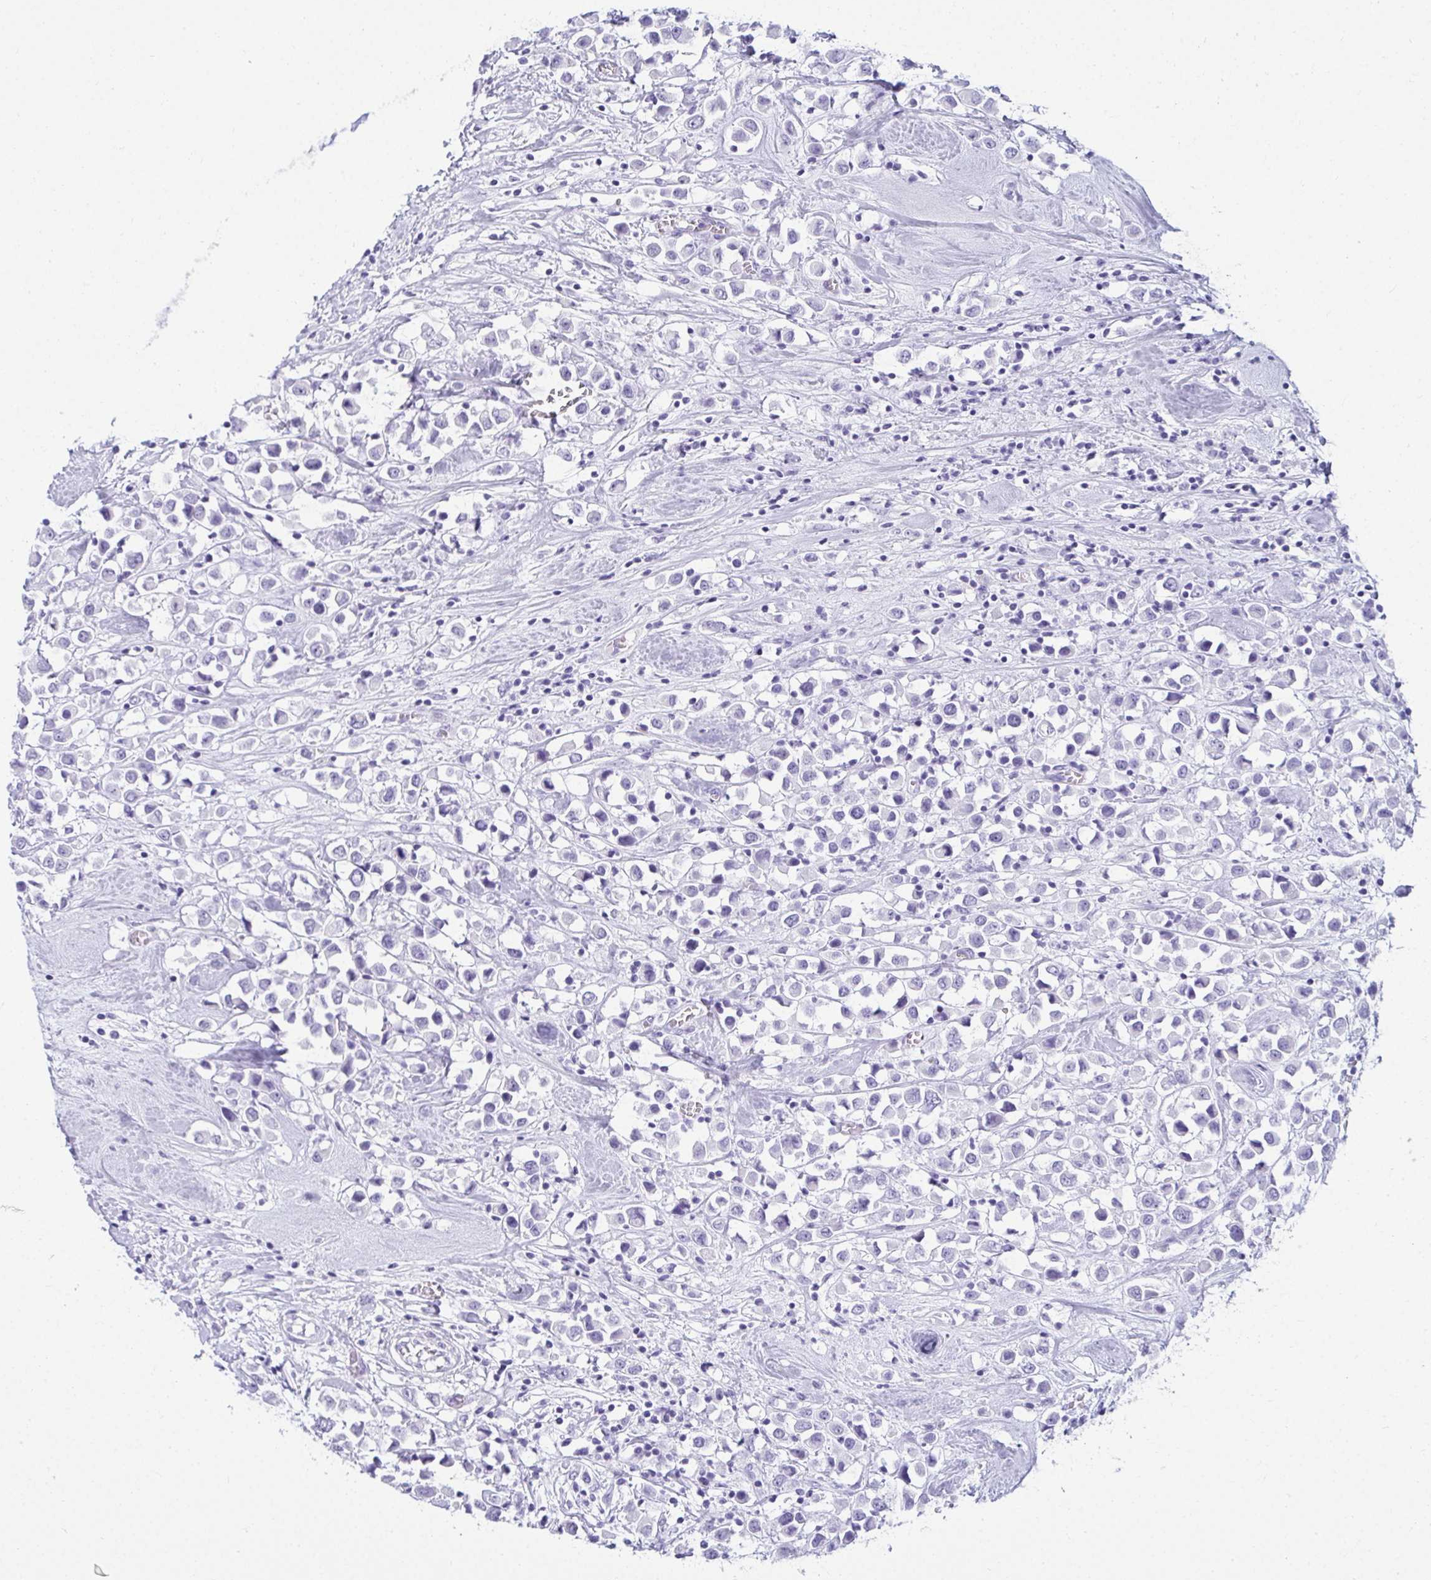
{"staining": {"intensity": "negative", "quantity": "none", "location": "none"}, "tissue": "breast cancer", "cell_type": "Tumor cells", "image_type": "cancer", "snomed": [{"axis": "morphology", "description": "Duct carcinoma"}, {"axis": "topography", "description": "Breast"}], "caption": "Tumor cells are negative for brown protein staining in breast cancer.", "gene": "CLGN", "patient": {"sex": "female", "age": 61}}